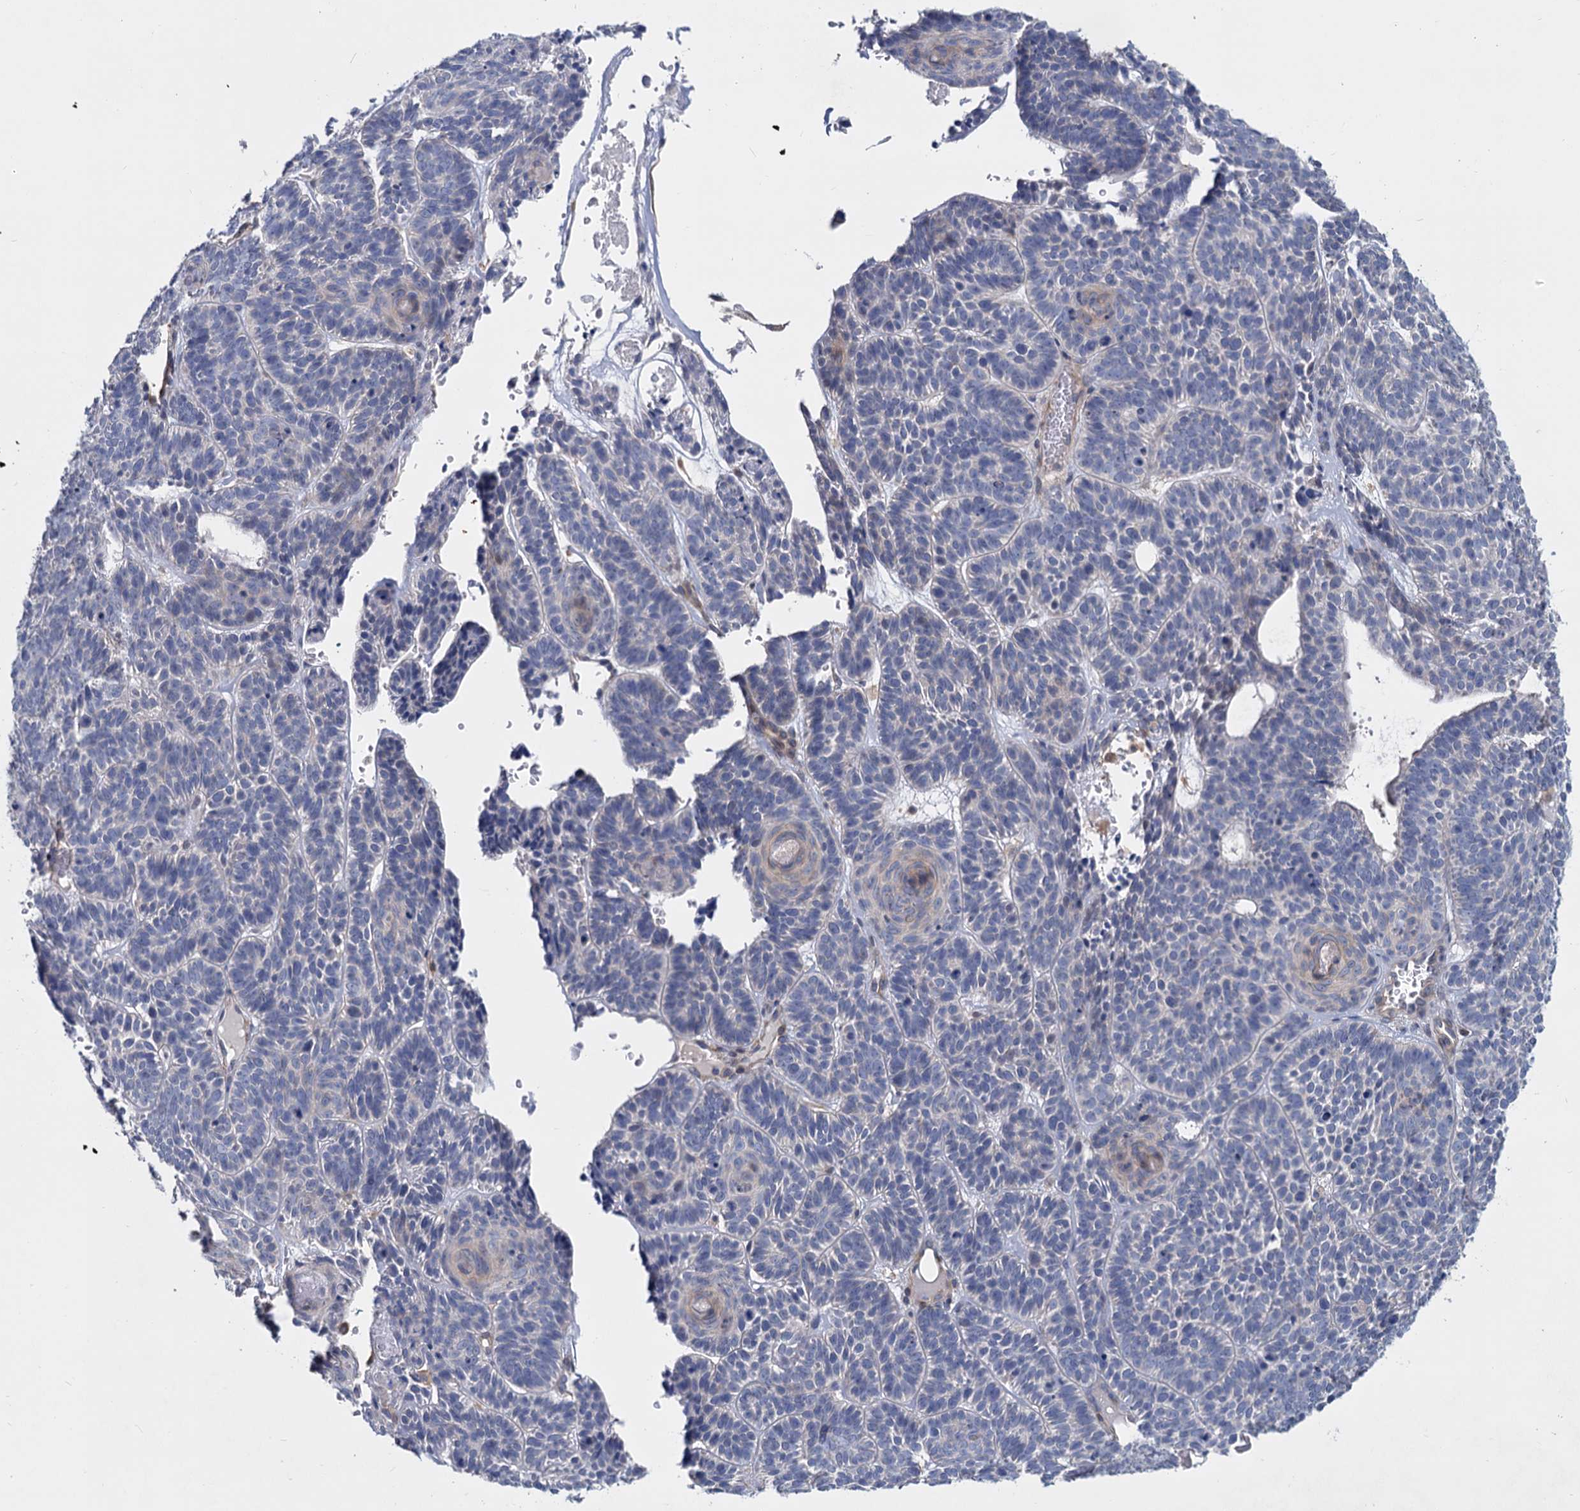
{"staining": {"intensity": "negative", "quantity": "none", "location": "none"}, "tissue": "skin cancer", "cell_type": "Tumor cells", "image_type": "cancer", "snomed": [{"axis": "morphology", "description": "Basal cell carcinoma"}, {"axis": "topography", "description": "Skin"}], "caption": "Tumor cells are negative for protein expression in human skin cancer. The staining was performed using DAB (3,3'-diaminobenzidine) to visualize the protein expression in brown, while the nuclei were stained in blue with hematoxylin (Magnification: 20x).", "gene": "LRCH4", "patient": {"sex": "male", "age": 85}}